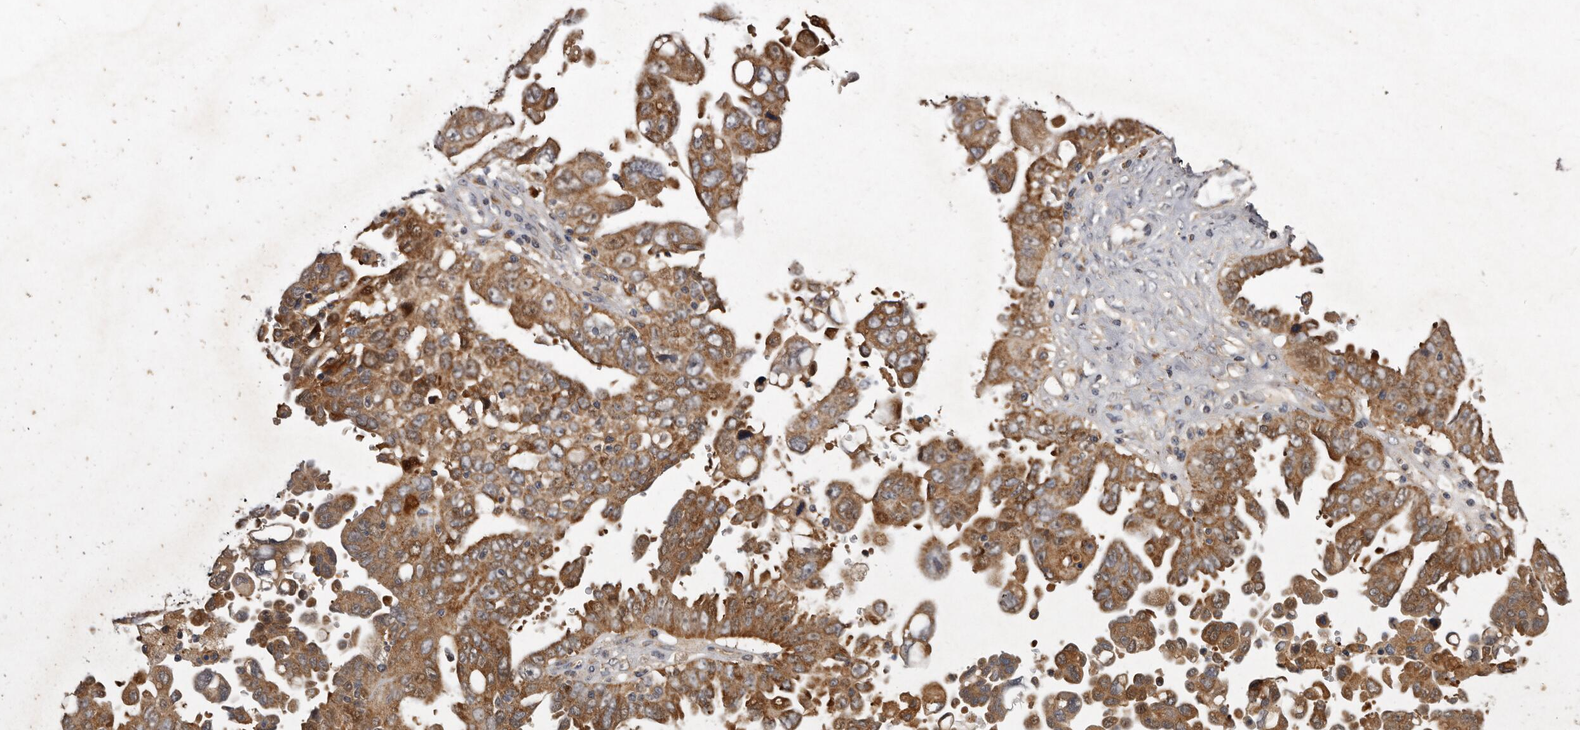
{"staining": {"intensity": "moderate", "quantity": ">75%", "location": "cytoplasmic/membranous"}, "tissue": "ovarian cancer", "cell_type": "Tumor cells", "image_type": "cancer", "snomed": [{"axis": "morphology", "description": "Carcinoma, endometroid"}, {"axis": "topography", "description": "Ovary"}], "caption": "About >75% of tumor cells in ovarian cancer show moderate cytoplasmic/membranous protein staining as visualized by brown immunohistochemical staining.", "gene": "GOT1L1", "patient": {"sex": "female", "age": 62}}